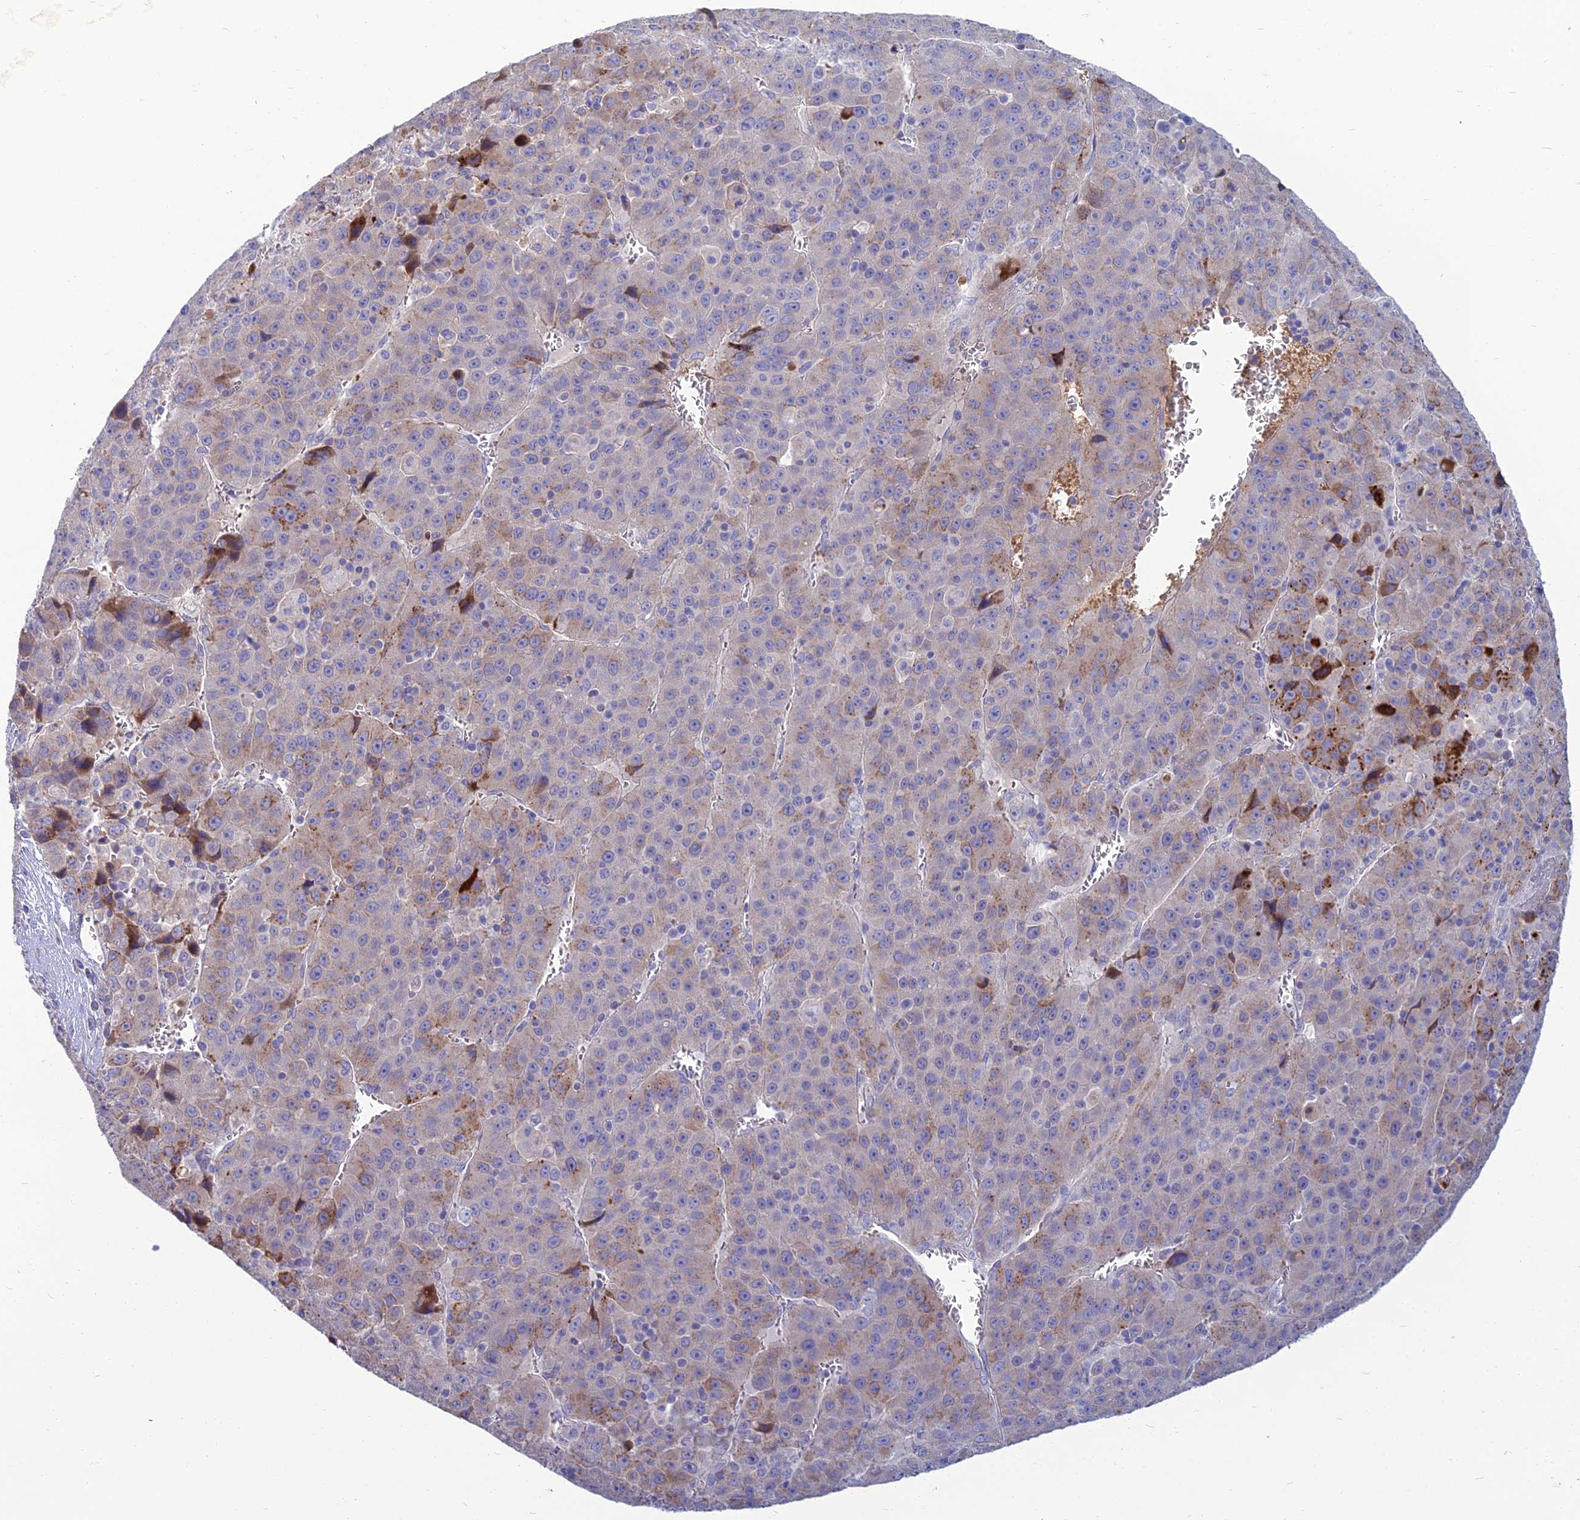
{"staining": {"intensity": "moderate", "quantity": "<25%", "location": "cytoplasmic/membranous"}, "tissue": "liver cancer", "cell_type": "Tumor cells", "image_type": "cancer", "snomed": [{"axis": "morphology", "description": "Carcinoma, Hepatocellular, NOS"}, {"axis": "topography", "description": "Liver"}], "caption": "The photomicrograph displays staining of liver cancer, revealing moderate cytoplasmic/membranous protein expression (brown color) within tumor cells.", "gene": "SPTLC3", "patient": {"sex": "female", "age": 53}}